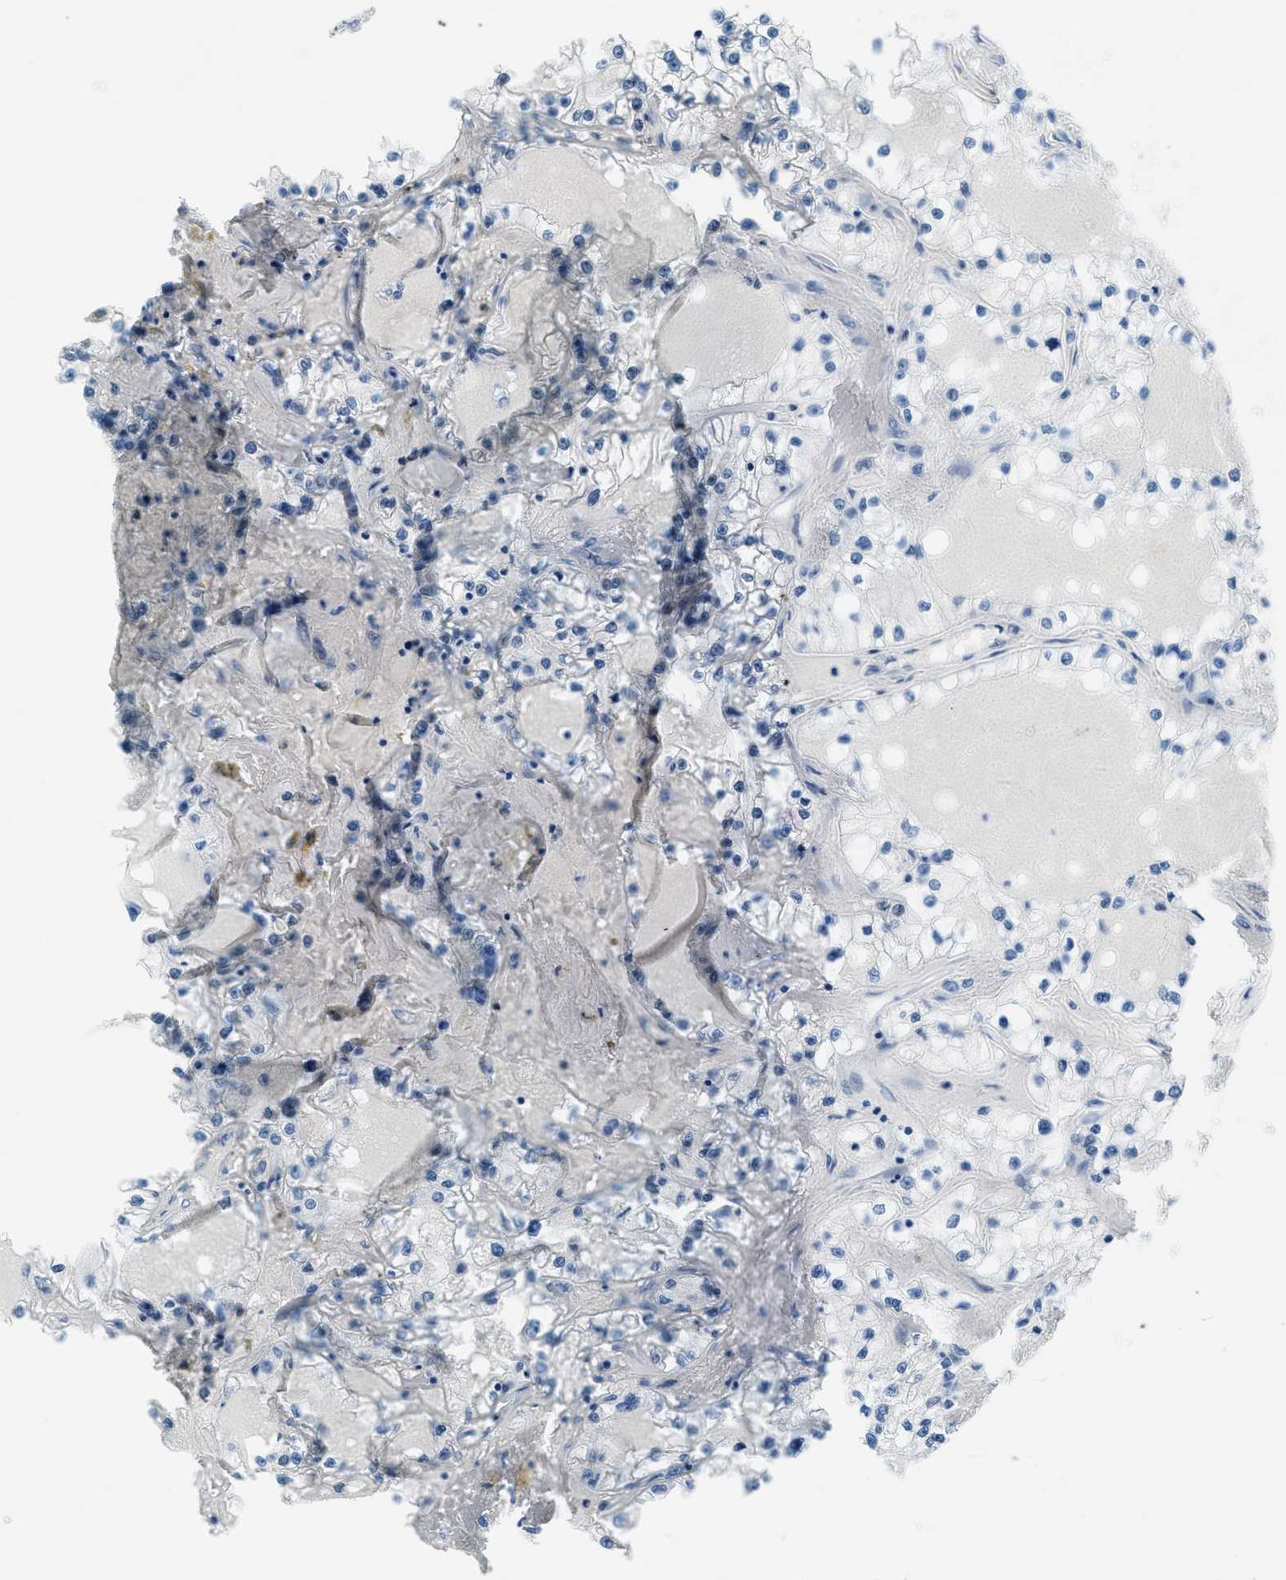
{"staining": {"intensity": "negative", "quantity": "none", "location": "none"}, "tissue": "renal cancer", "cell_type": "Tumor cells", "image_type": "cancer", "snomed": [{"axis": "morphology", "description": "Adenocarcinoma, NOS"}, {"axis": "topography", "description": "Kidney"}], "caption": "Immunohistochemistry (IHC) photomicrograph of neoplastic tissue: adenocarcinoma (renal) stained with DAB reveals no significant protein positivity in tumor cells.", "gene": "PLA2G2A", "patient": {"sex": "male", "age": 56}}